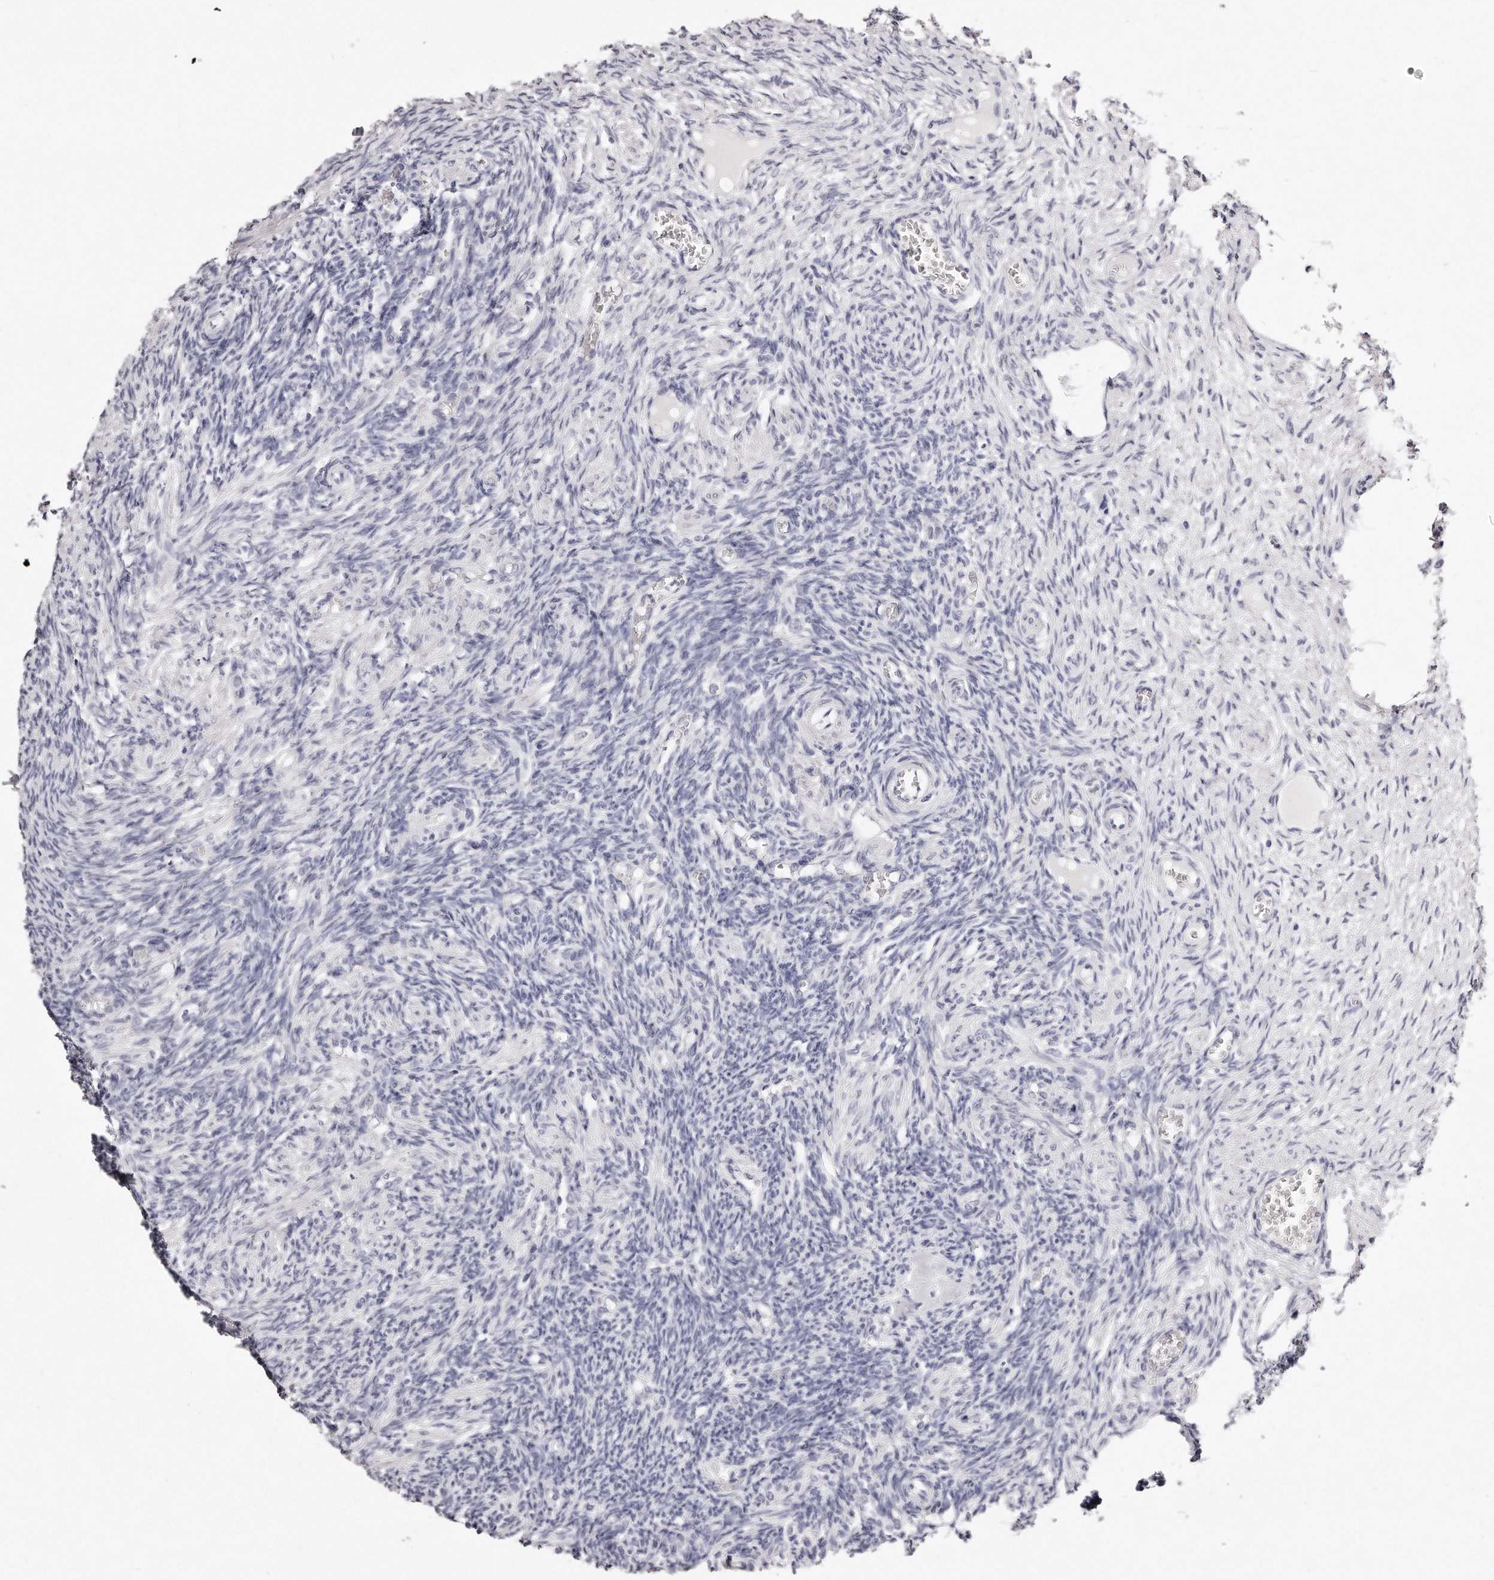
{"staining": {"intensity": "negative", "quantity": "none", "location": "none"}, "tissue": "ovary", "cell_type": "Ovarian stroma cells", "image_type": "normal", "snomed": [{"axis": "morphology", "description": "Normal tissue, NOS"}, {"axis": "topography", "description": "Ovary"}], "caption": "This is a photomicrograph of immunohistochemistry staining of normal ovary, which shows no staining in ovarian stroma cells. (Stains: DAB (3,3'-diaminobenzidine) immunohistochemistry with hematoxylin counter stain, Microscopy: brightfield microscopy at high magnification).", "gene": "GDA", "patient": {"sex": "female", "age": 27}}